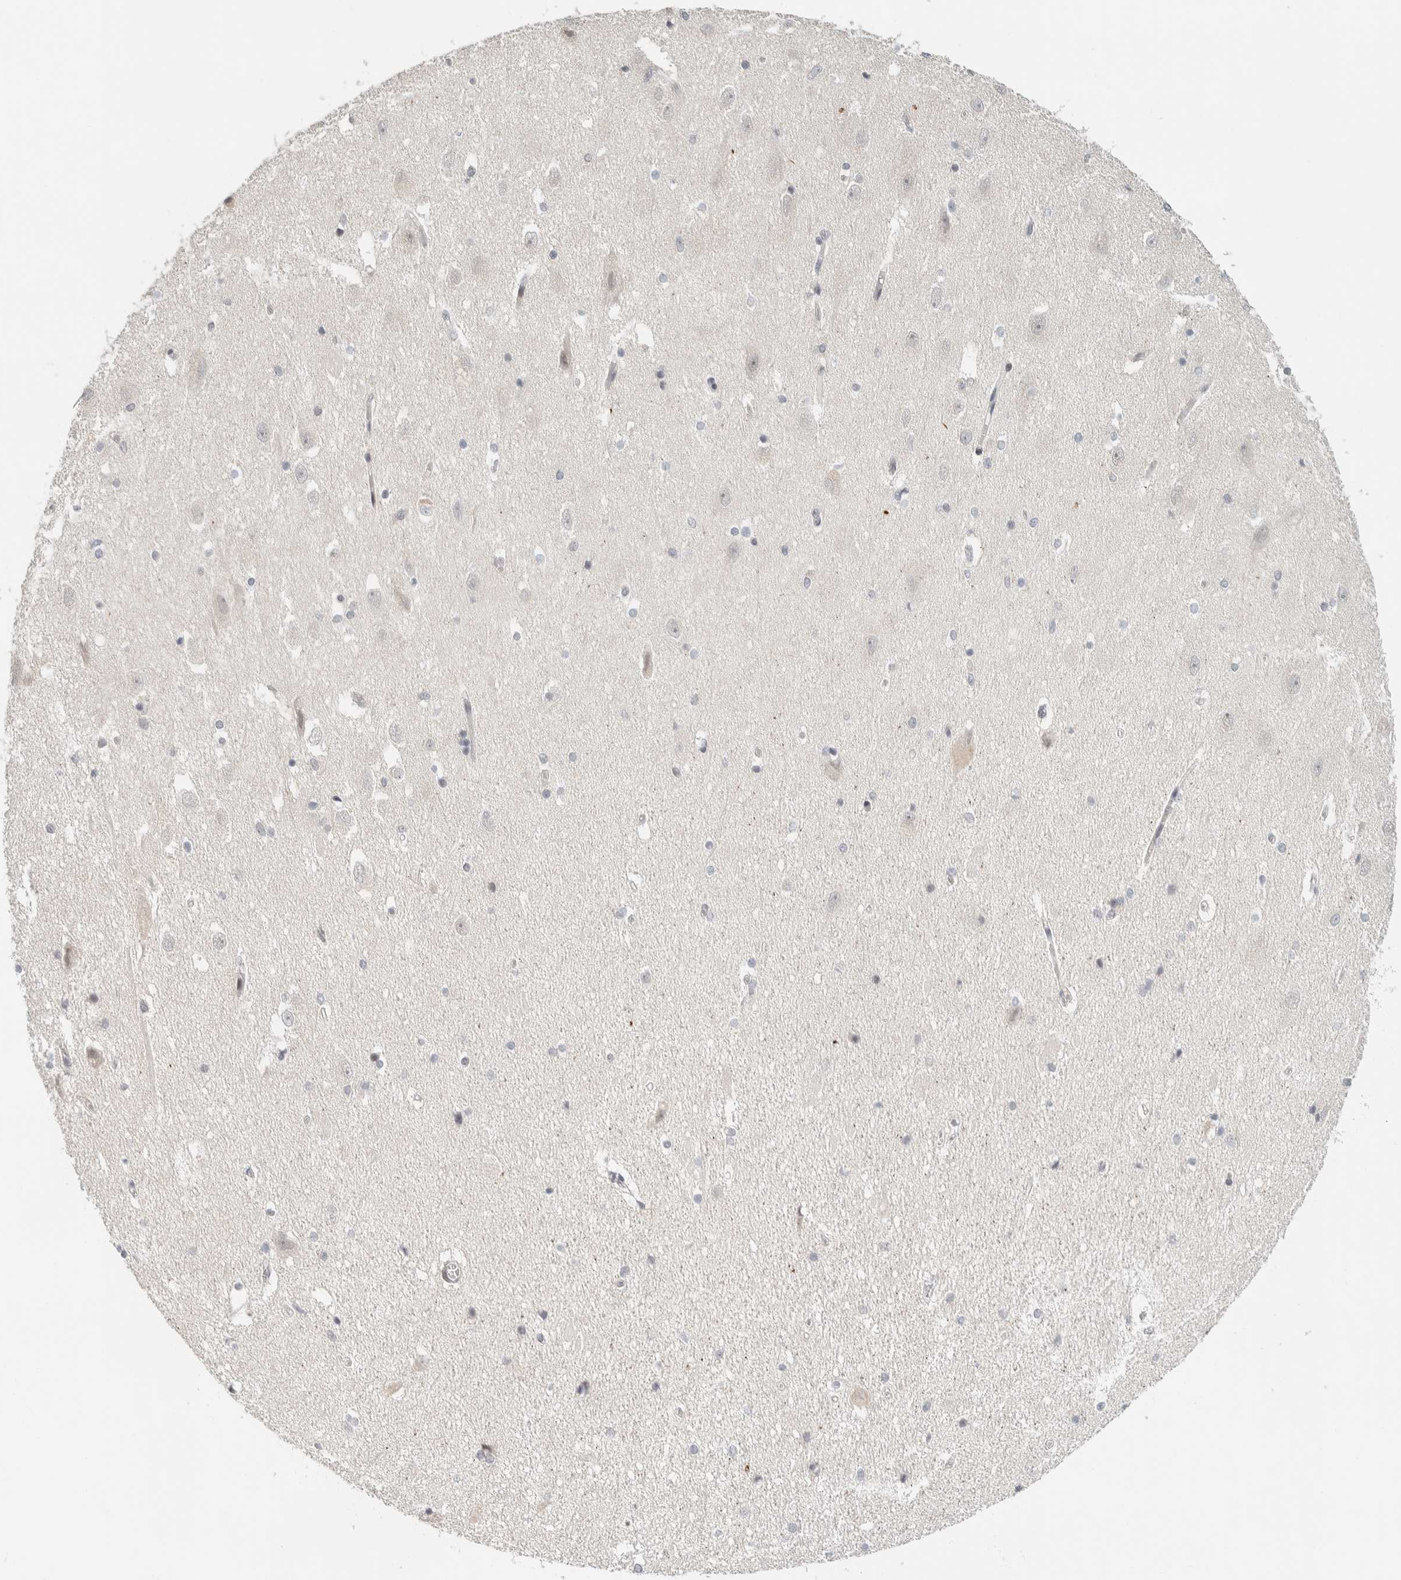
{"staining": {"intensity": "negative", "quantity": "none", "location": "none"}, "tissue": "hippocampus", "cell_type": "Glial cells", "image_type": "normal", "snomed": [{"axis": "morphology", "description": "Normal tissue, NOS"}, {"axis": "topography", "description": "Hippocampus"}], "caption": "There is no significant staining in glial cells of hippocampus. The staining is performed using DAB (3,3'-diaminobenzidine) brown chromogen with nuclei counter-stained in using hematoxylin.", "gene": "ZBTB2", "patient": {"sex": "female", "age": 19}}